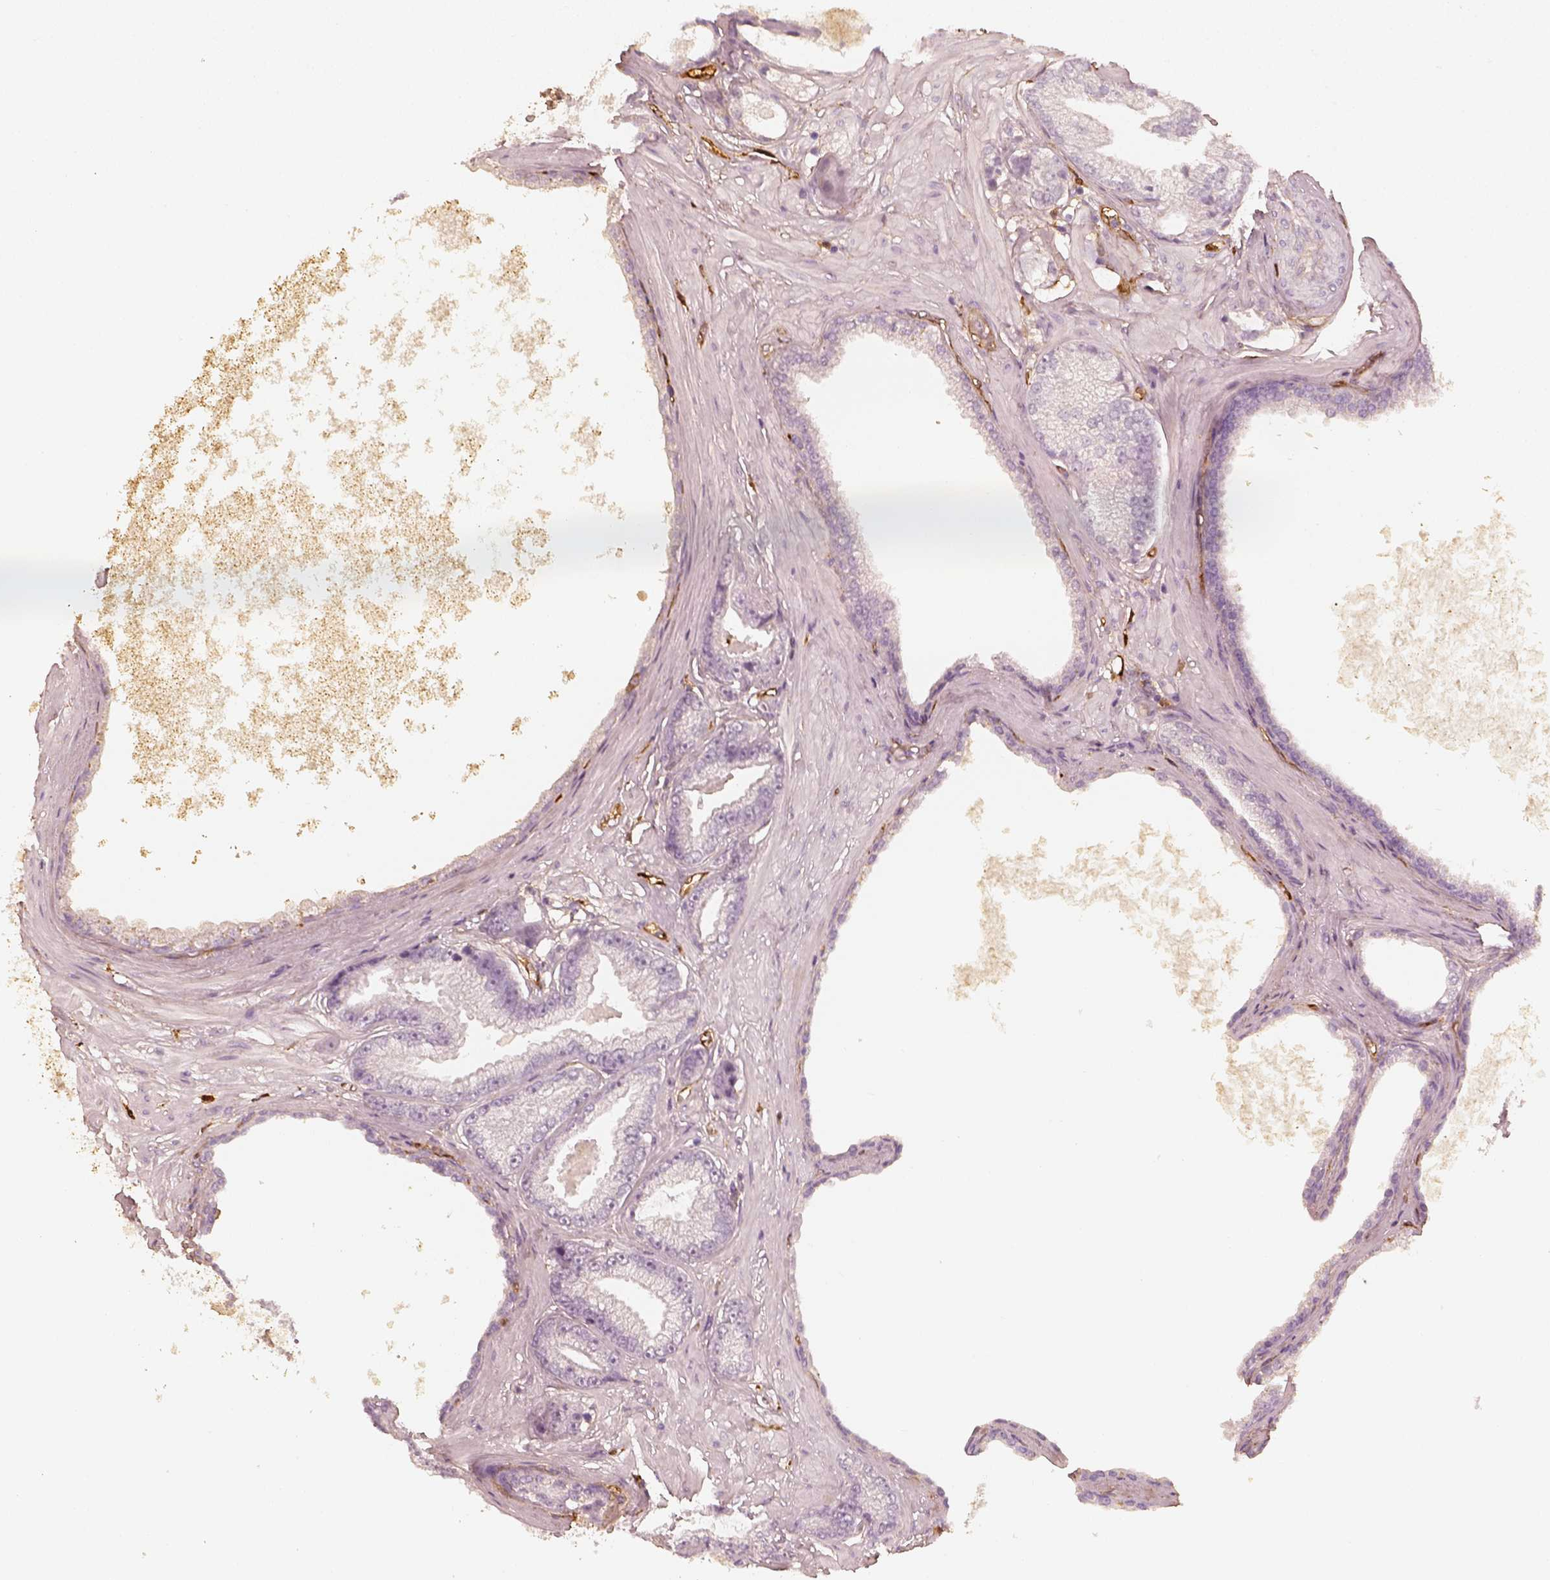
{"staining": {"intensity": "negative", "quantity": "none", "location": "none"}, "tissue": "prostate cancer", "cell_type": "Tumor cells", "image_type": "cancer", "snomed": [{"axis": "morphology", "description": "Adenocarcinoma, Low grade"}, {"axis": "topography", "description": "Prostate"}], "caption": "Micrograph shows no protein staining in tumor cells of prostate cancer tissue. Nuclei are stained in blue.", "gene": "FSCN1", "patient": {"sex": "male", "age": 64}}